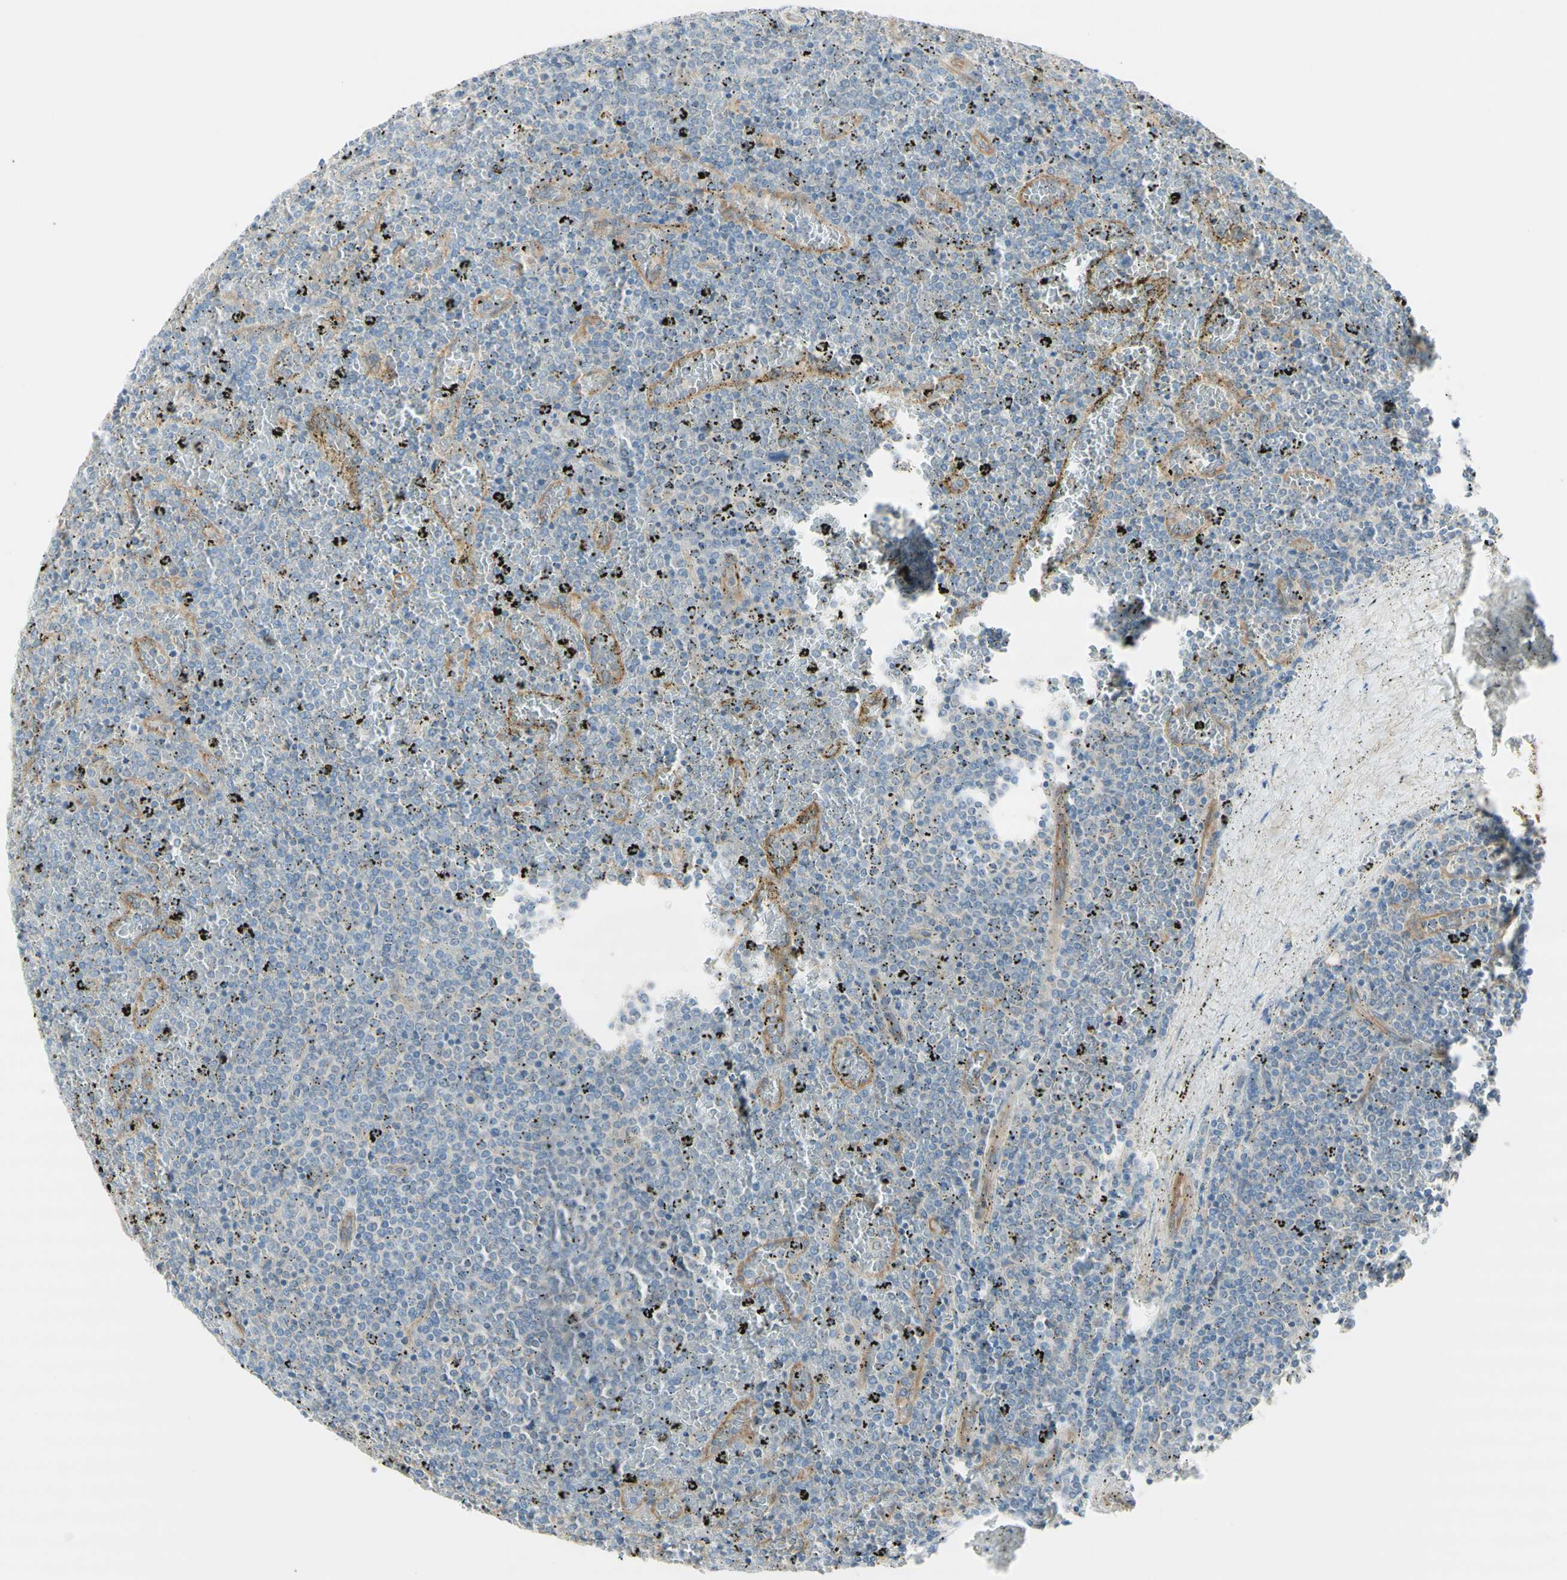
{"staining": {"intensity": "negative", "quantity": "none", "location": "none"}, "tissue": "lymphoma", "cell_type": "Tumor cells", "image_type": "cancer", "snomed": [{"axis": "morphology", "description": "Malignant lymphoma, non-Hodgkin's type, Low grade"}, {"axis": "topography", "description": "Spleen"}], "caption": "DAB immunohistochemical staining of human low-grade malignant lymphoma, non-Hodgkin's type demonstrates no significant expression in tumor cells.", "gene": "DYNC1H1", "patient": {"sex": "female", "age": 77}}